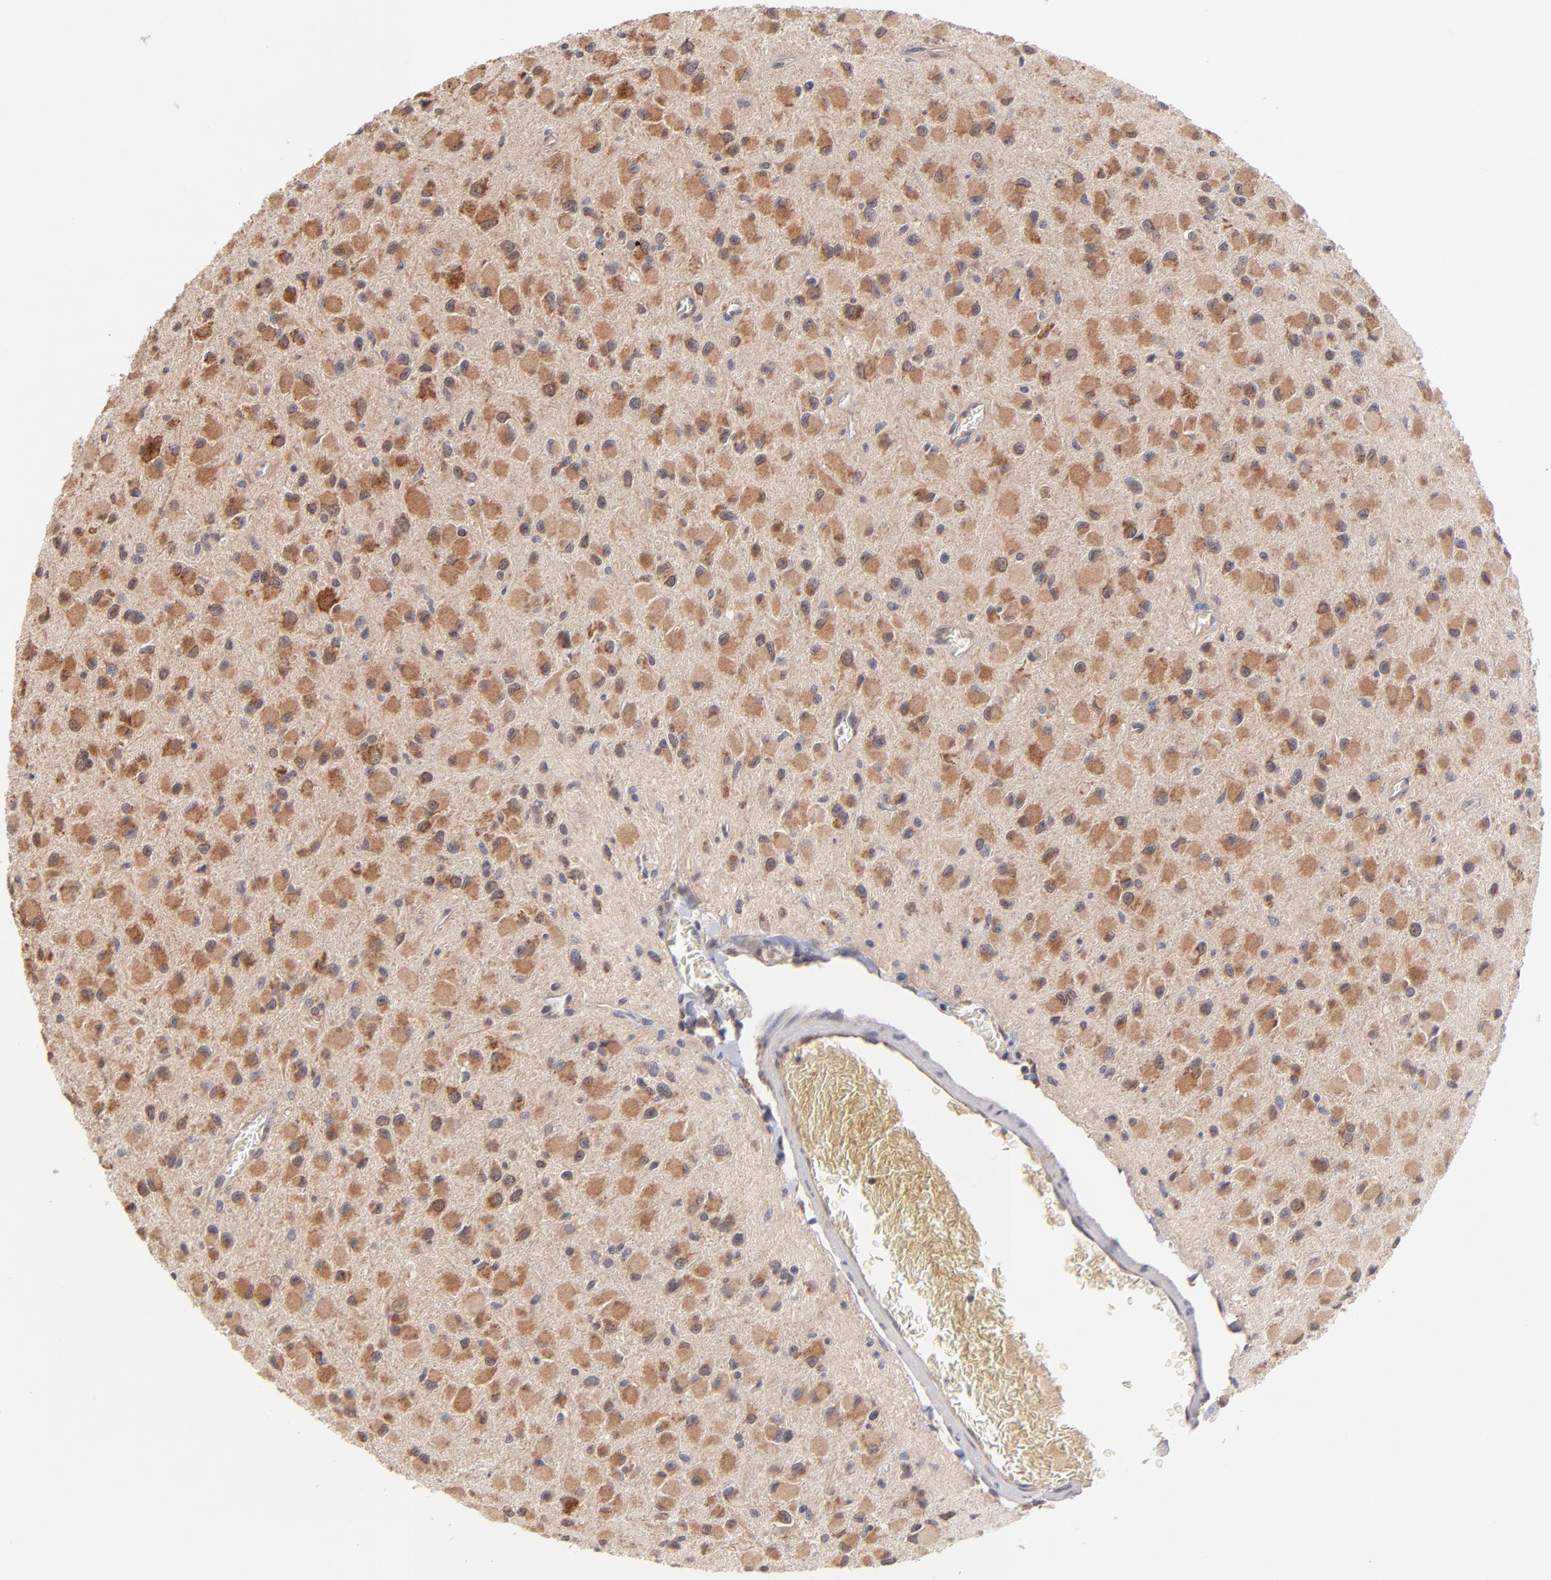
{"staining": {"intensity": "strong", "quantity": ">75%", "location": "cytoplasmic/membranous"}, "tissue": "glioma", "cell_type": "Tumor cells", "image_type": "cancer", "snomed": [{"axis": "morphology", "description": "Glioma, malignant, Low grade"}, {"axis": "topography", "description": "Brain"}], "caption": "Immunohistochemical staining of malignant glioma (low-grade) displays high levels of strong cytoplasmic/membranous expression in approximately >75% of tumor cells. (IHC, brightfield microscopy, high magnification).", "gene": "UBE2H", "patient": {"sex": "male", "age": 42}}